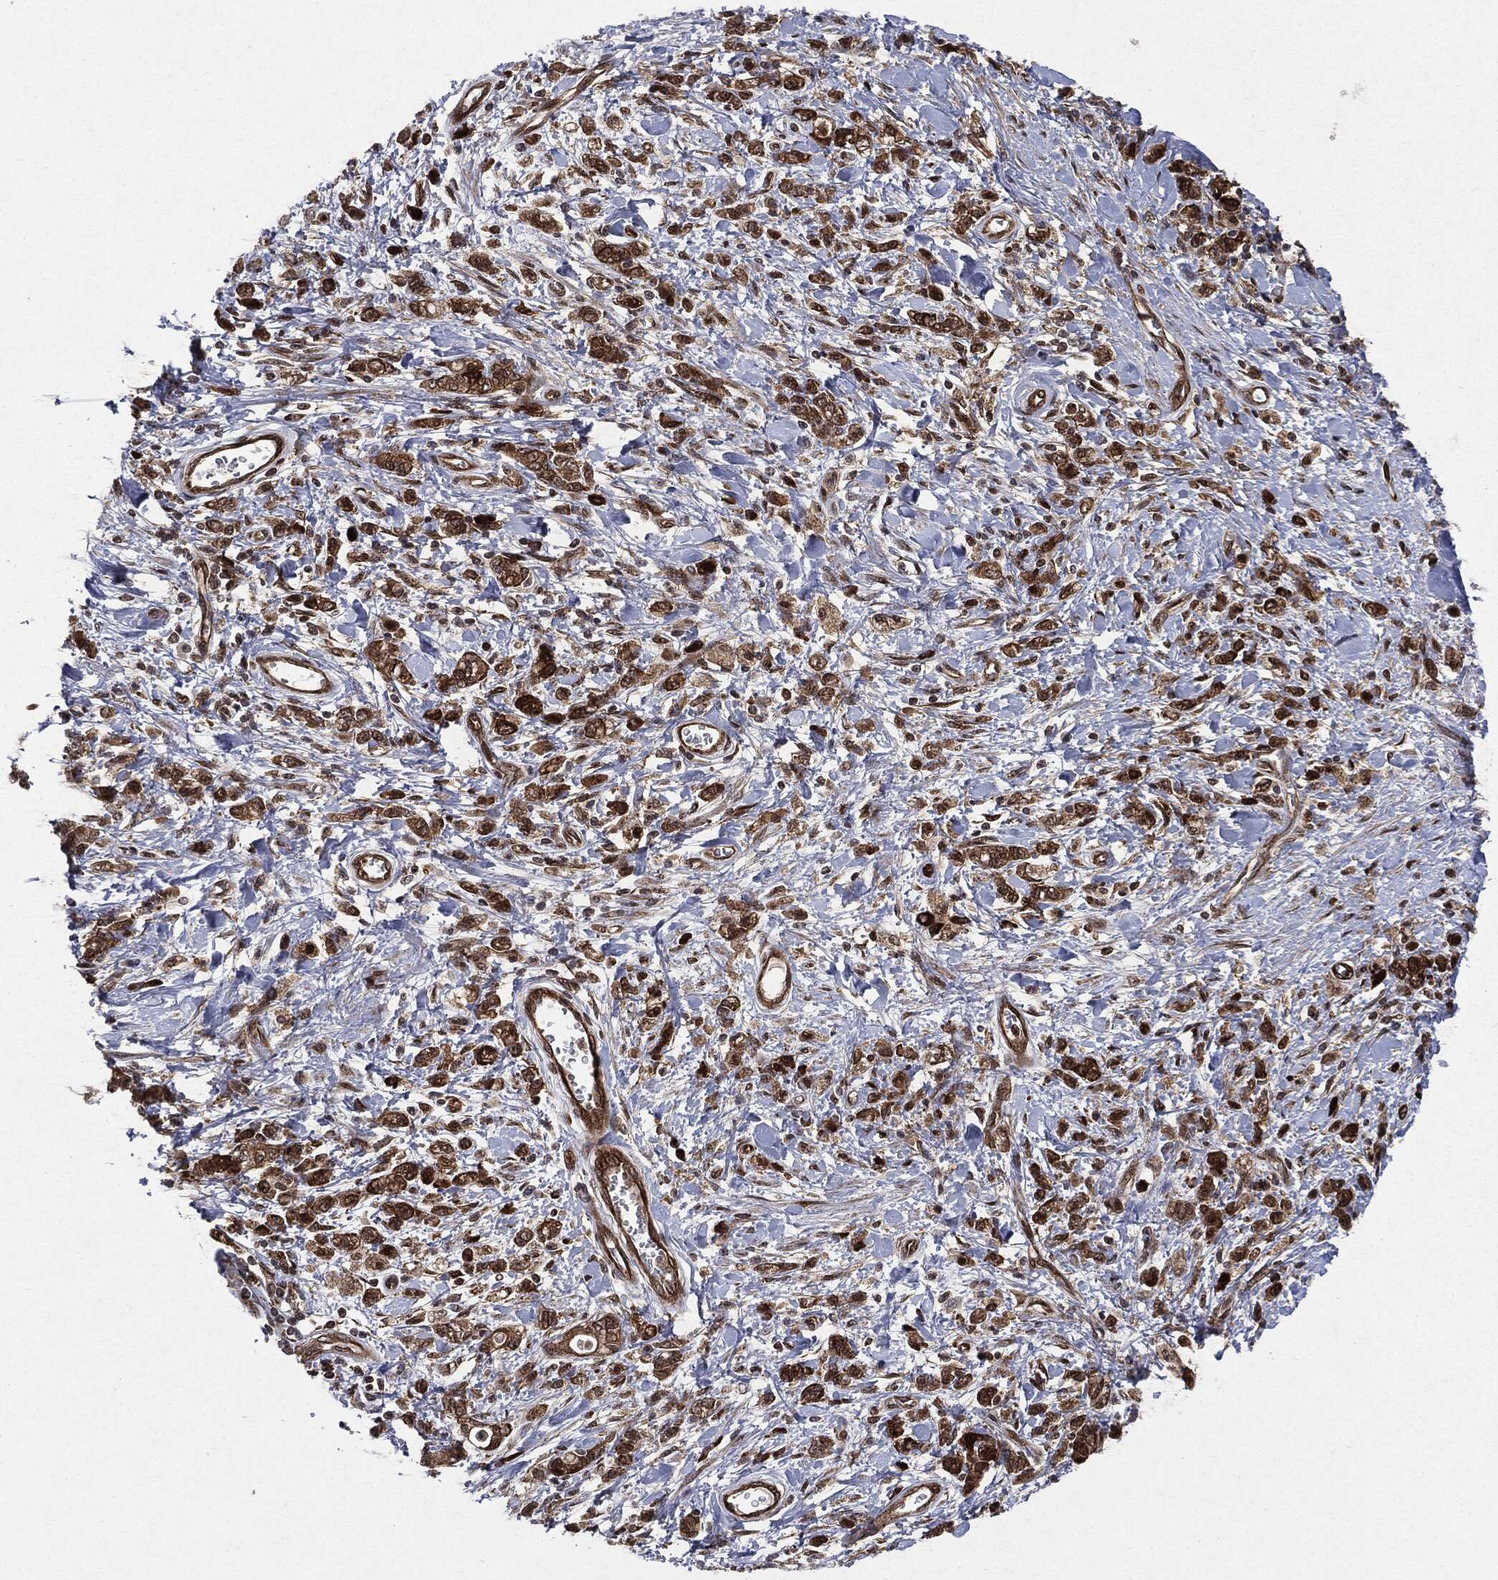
{"staining": {"intensity": "strong", "quantity": ">75%", "location": "cytoplasmic/membranous"}, "tissue": "stomach cancer", "cell_type": "Tumor cells", "image_type": "cancer", "snomed": [{"axis": "morphology", "description": "Adenocarcinoma, NOS"}, {"axis": "topography", "description": "Stomach"}], "caption": "Human adenocarcinoma (stomach) stained for a protein (brown) demonstrates strong cytoplasmic/membranous positive positivity in about >75% of tumor cells.", "gene": "OTUB1", "patient": {"sex": "male", "age": 77}}